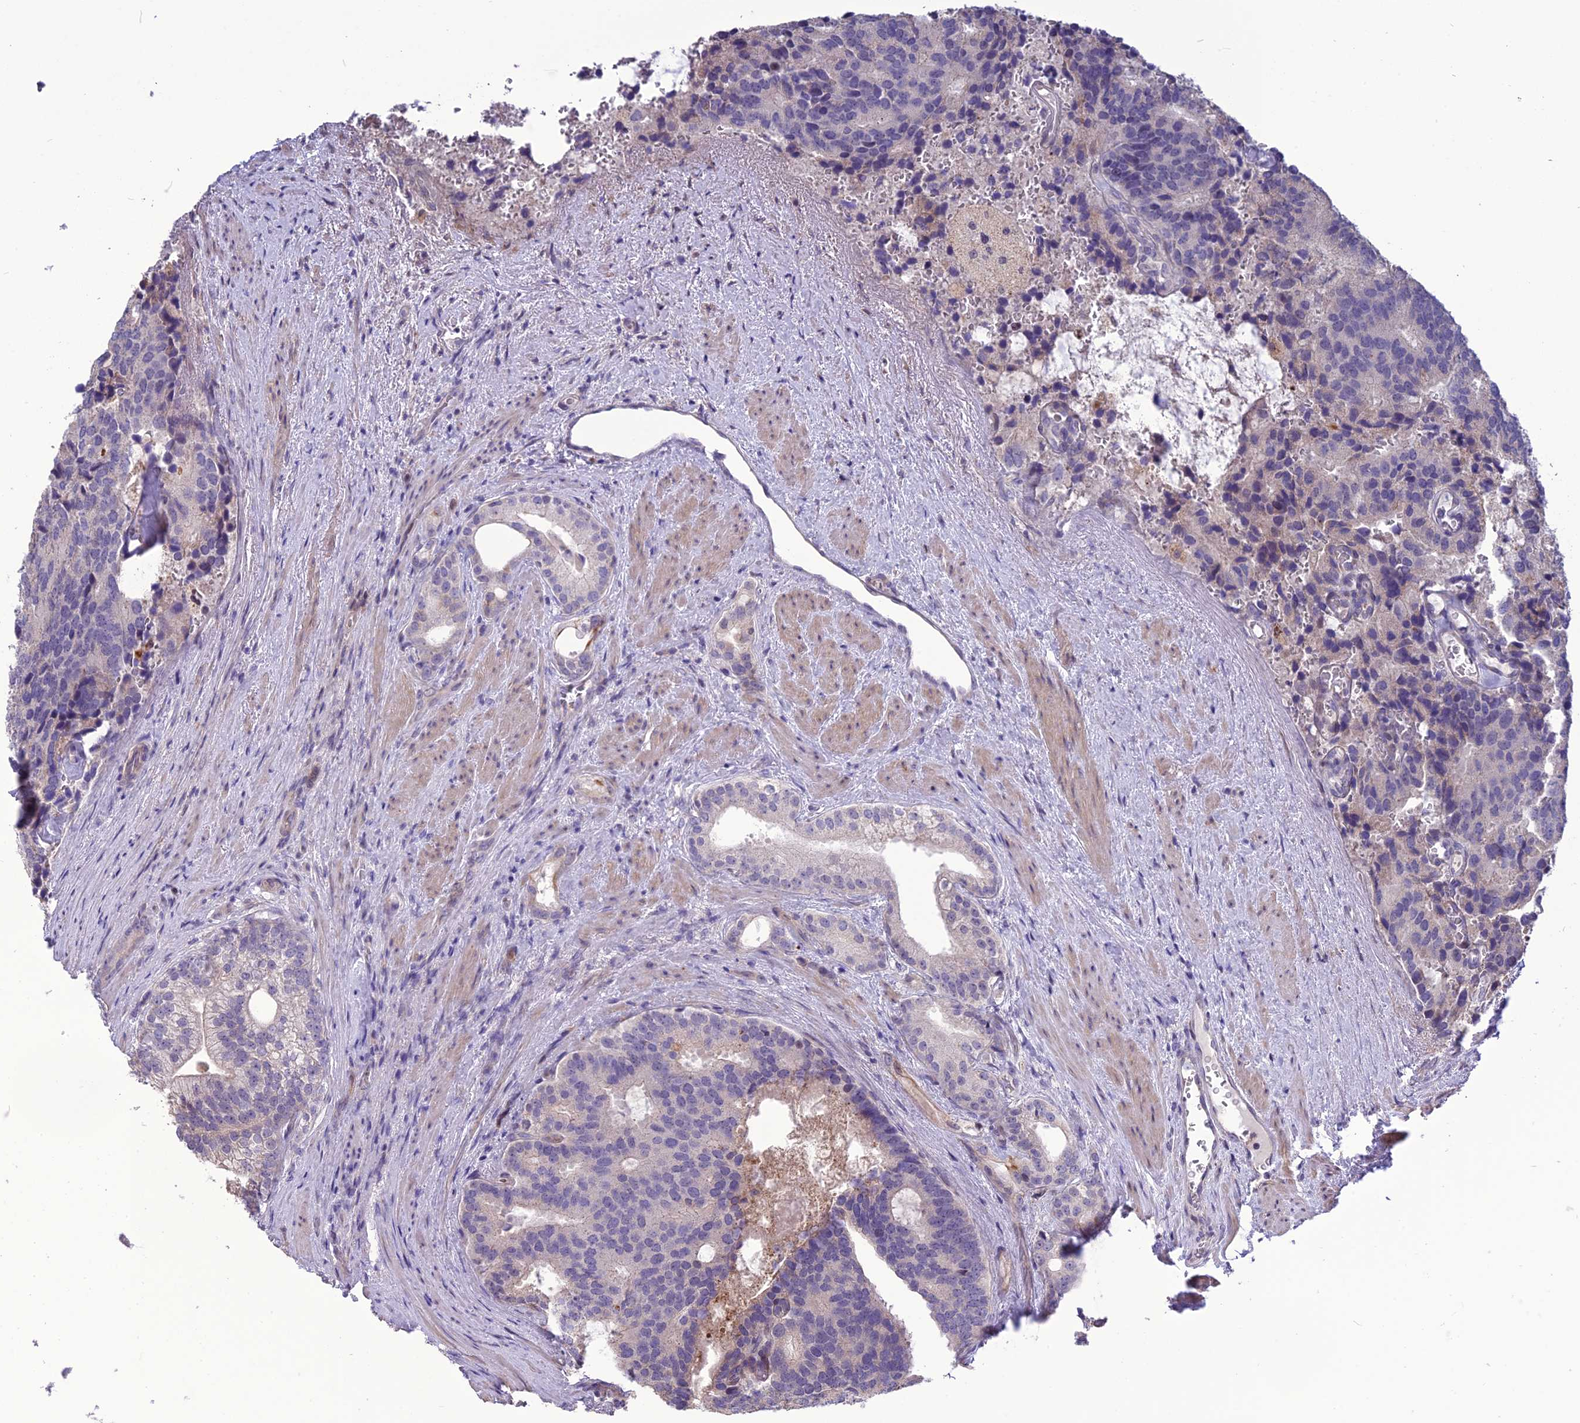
{"staining": {"intensity": "negative", "quantity": "none", "location": "none"}, "tissue": "prostate cancer", "cell_type": "Tumor cells", "image_type": "cancer", "snomed": [{"axis": "morphology", "description": "Adenocarcinoma, Low grade"}, {"axis": "topography", "description": "Prostate"}], "caption": "IHC of prostate cancer (adenocarcinoma (low-grade)) reveals no positivity in tumor cells.", "gene": "SPG21", "patient": {"sex": "male", "age": 71}}